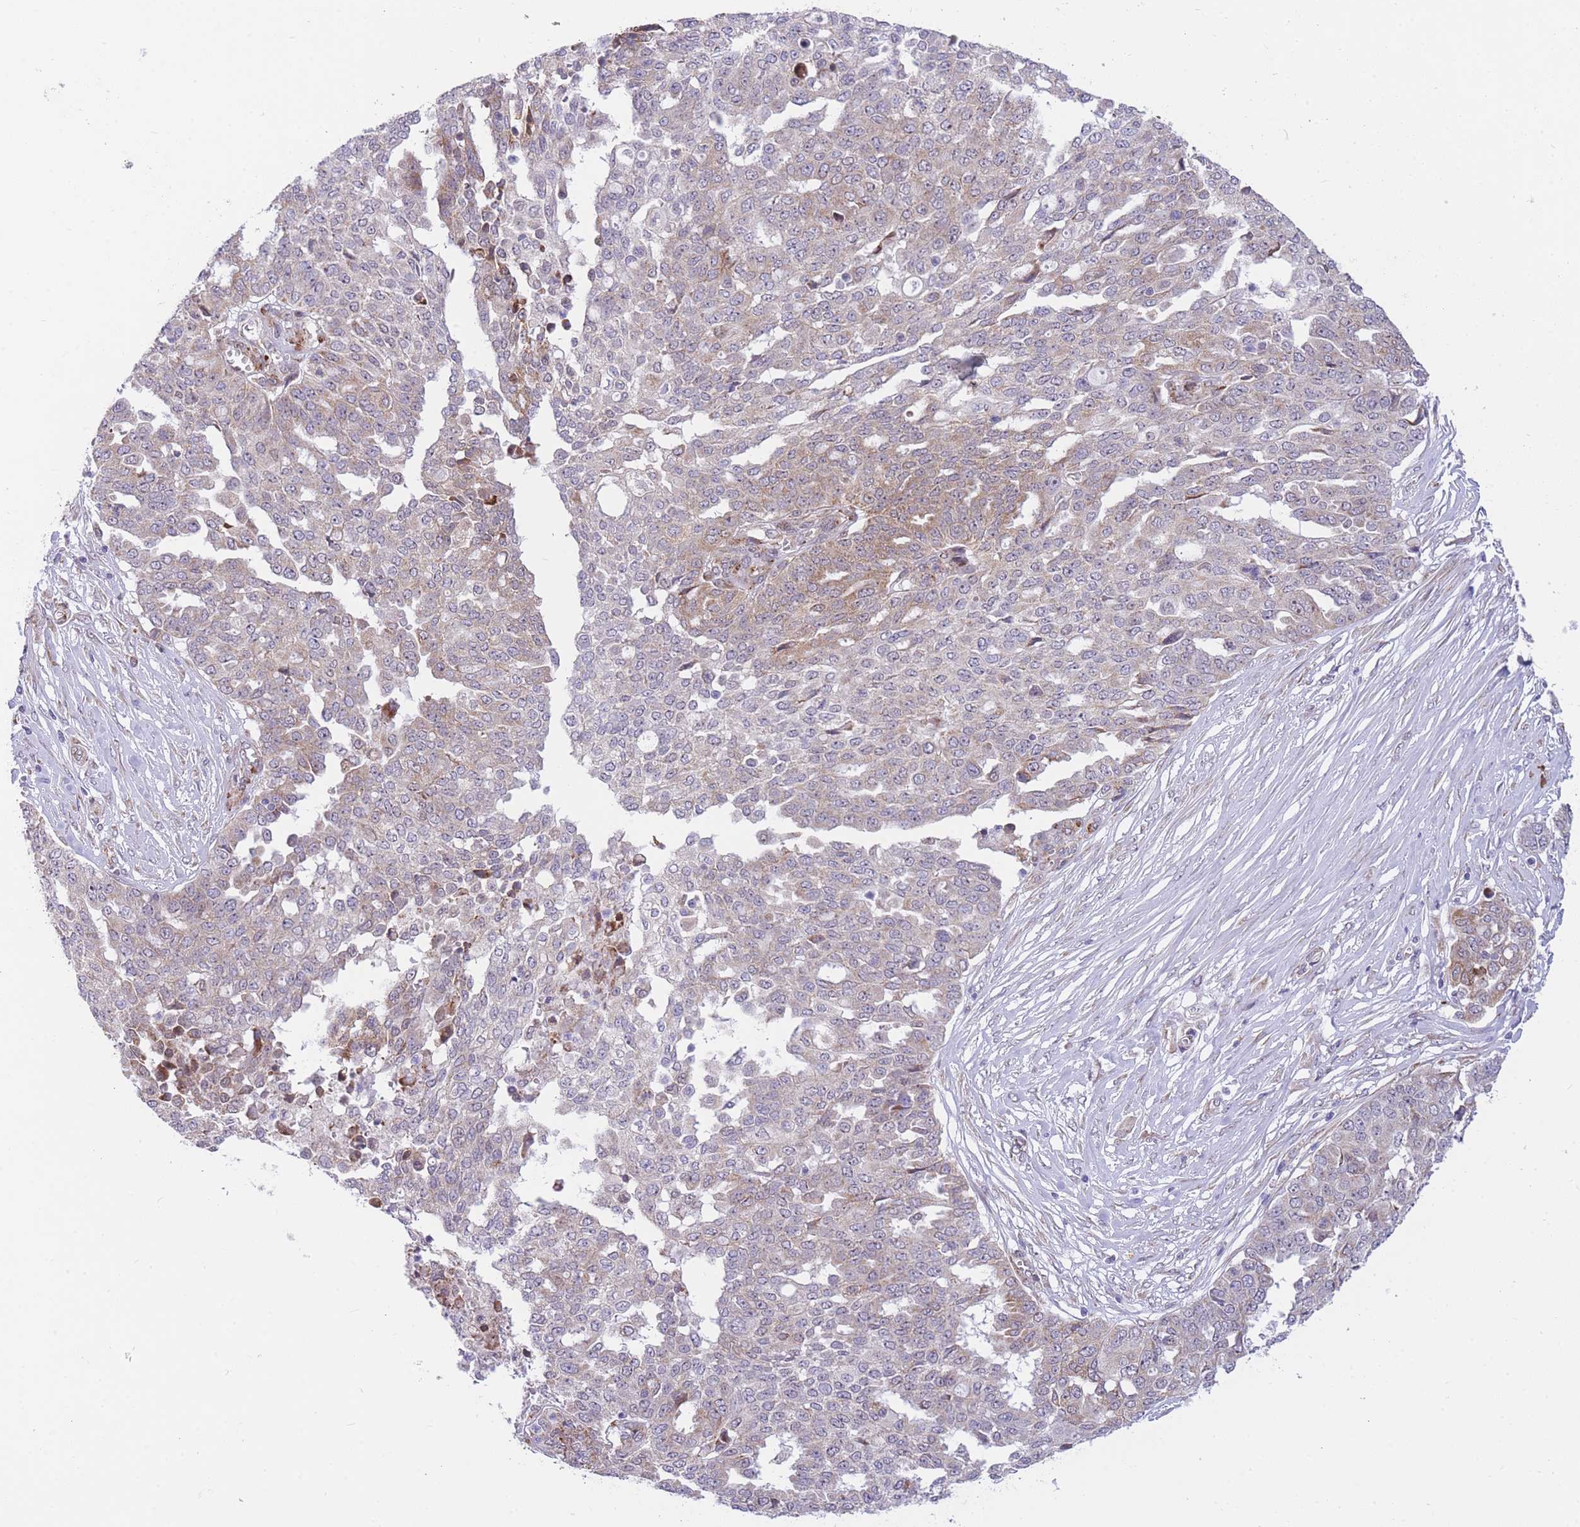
{"staining": {"intensity": "weak", "quantity": "<25%", "location": "cytoplasmic/membranous"}, "tissue": "ovarian cancer", "cell_type": "Tumor cells", "image_type": "cancer", "snomed": [{"axis": "morphology", "description": "Cystadenocarcinoma, serous, NOS"}, {"axis": "topography", "description": "Soft tissue"}, {"axis": "topography", "description": "Ovary"}], "caption": "An IHC micrograph of ovarian cancer is shown. There is no staining in tumor cells of ovarian cancer. The staining was performed using DAB to visualize the protein expression in brown, while the nuclei were stained in blue with hematoxylin (Magnification: 20x).", "gene": "EXOSC8", "patient": {"sex": "female", "age": 57}}